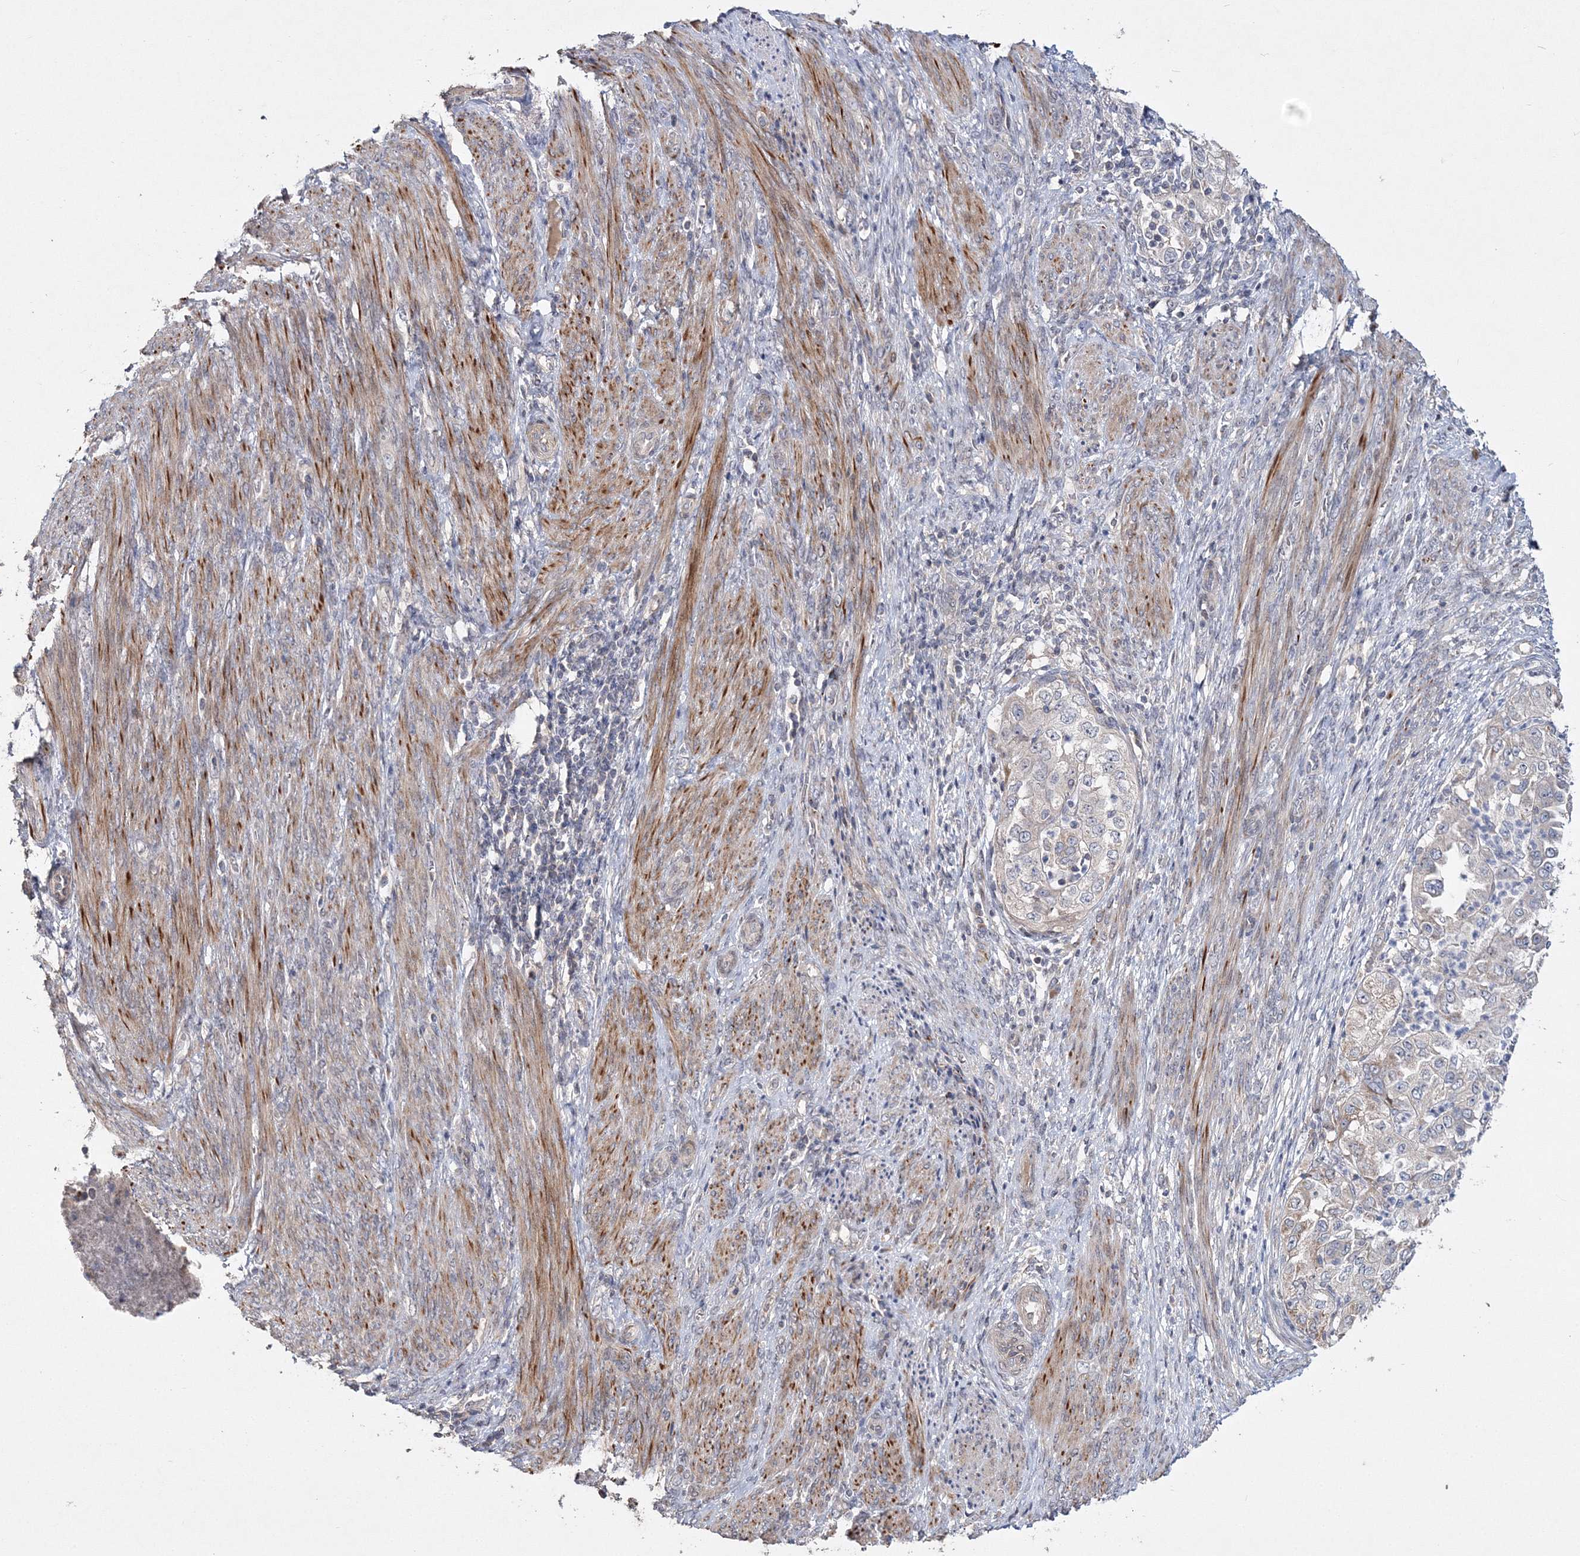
{"staining": {"intensity": "negative", "quantity": "none", "location": "none"}, "tissue": "endometrial cancer", "cell_type": "Tumor cells", "image_type": "cancer", "snomed": [{"axis": "morphology", "description": "Adenocarcinoma, NOS"}, {"axis": "topography", "description": "Endometrium"}], "caption": "Immunohistochemistry (IHC) histopathology image of neoplastic tissue: adenocarcinoma (endometrial) stained with DAB (3,3'-diaminobenzidine) shows no significant protein staining in tumor cells.", "gene": "GJB5", "patient": {"sex": "female", "age": 85}}